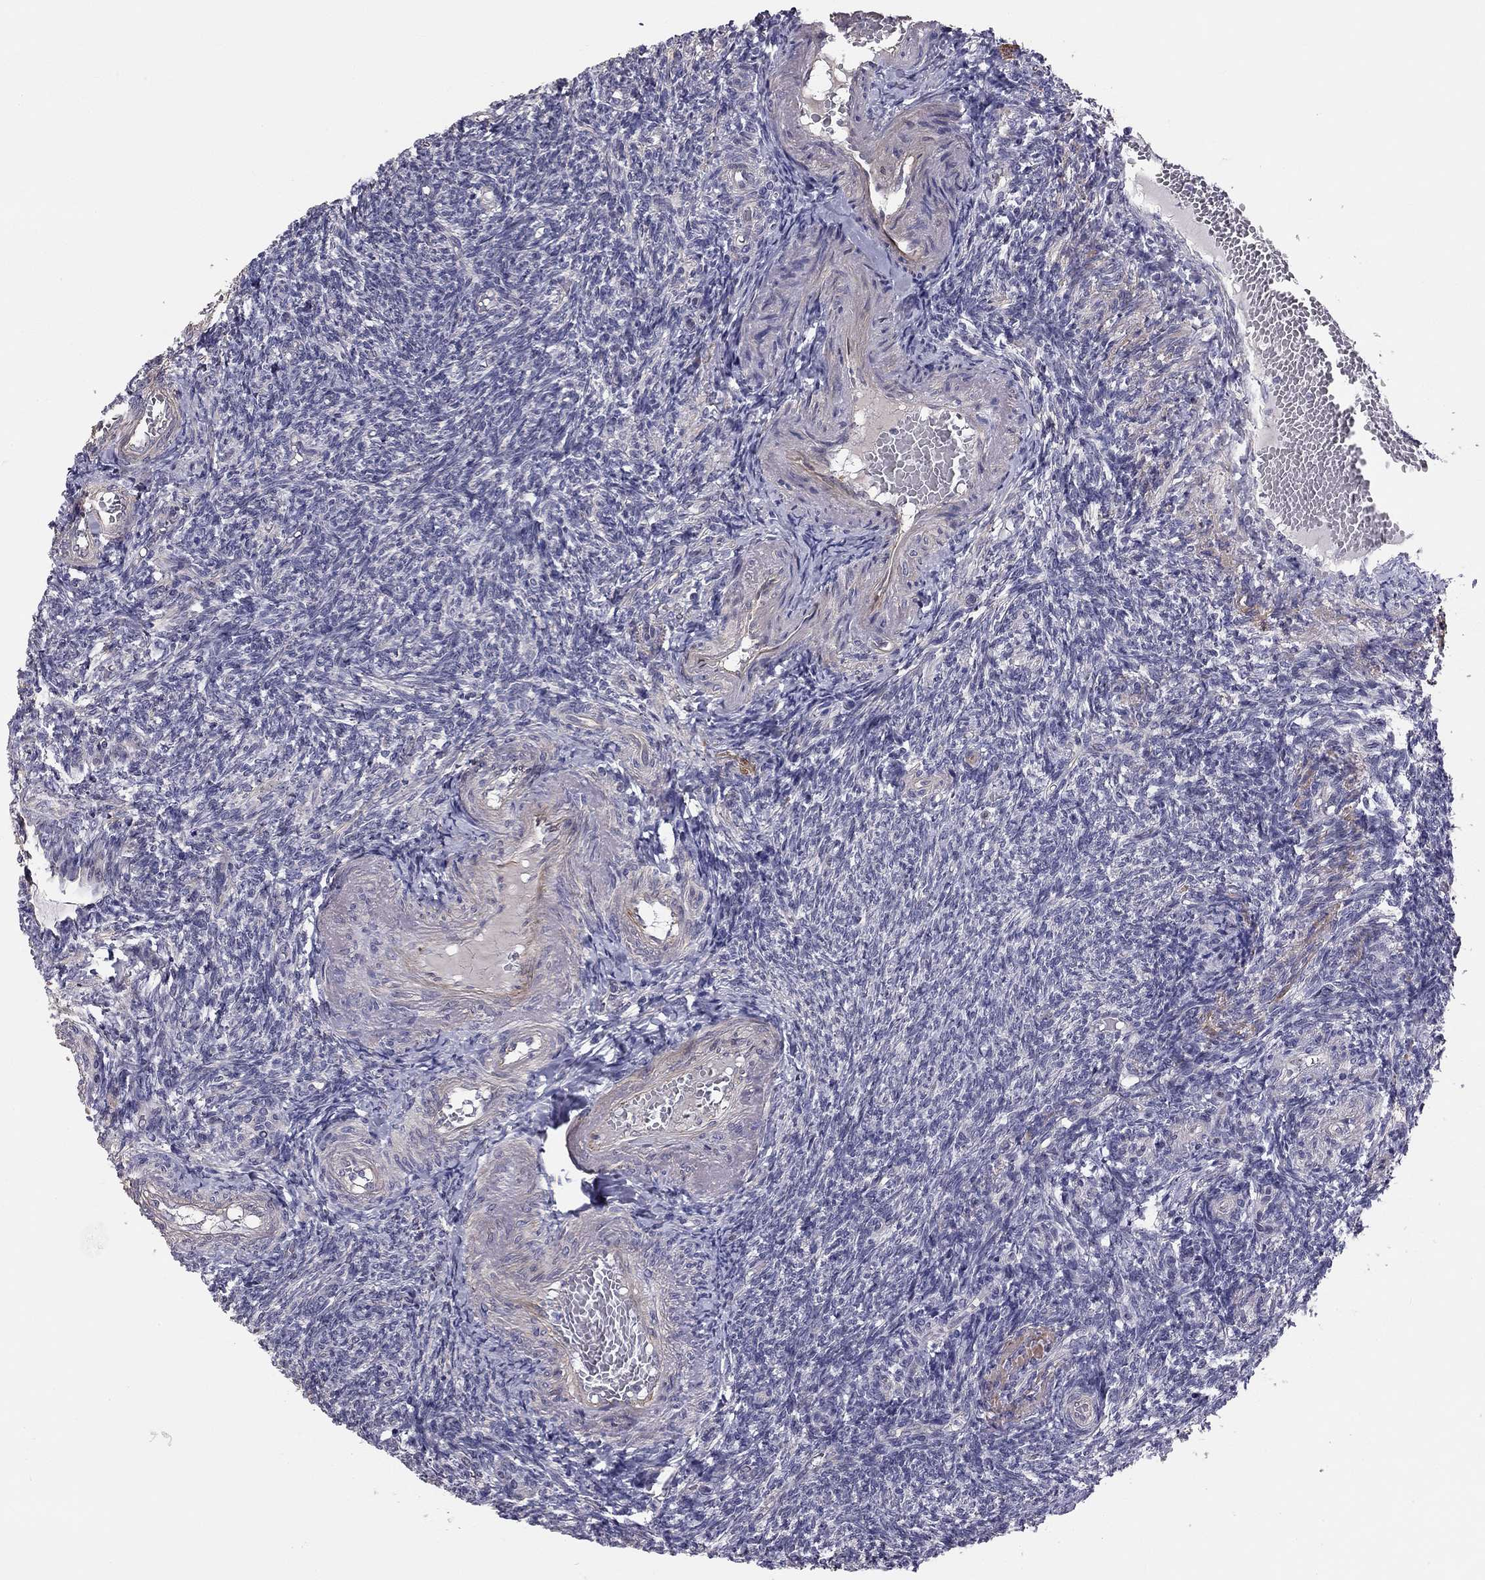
{"staining": {"intensity": "negative", "quantity": "none", "location": "none"}, "tissue": "ovary", "cell_type": "Ovarian stroma cells", "image_type": "normal", "snomed": [{"axis": "morphology", "description": "Normal tissue, NOS"}, {"axis": "topography", "description": "Ovary"}], "caption": "This histopathology image is of unremarkable ovary stained with immunohistochemistry to label a protein in brown with the nuclei are counter-stained blue. There is no expression in ovarian stroma cells. The staining was performed using DAB (3,3'-diaminobenzidine) to visualize the protein expression in brown, while the nuclei were stained in blue with hematoxylin (Magnification: 20x).", "gene": "GJB4", "patient": {"sex": "female", "age": 39}}